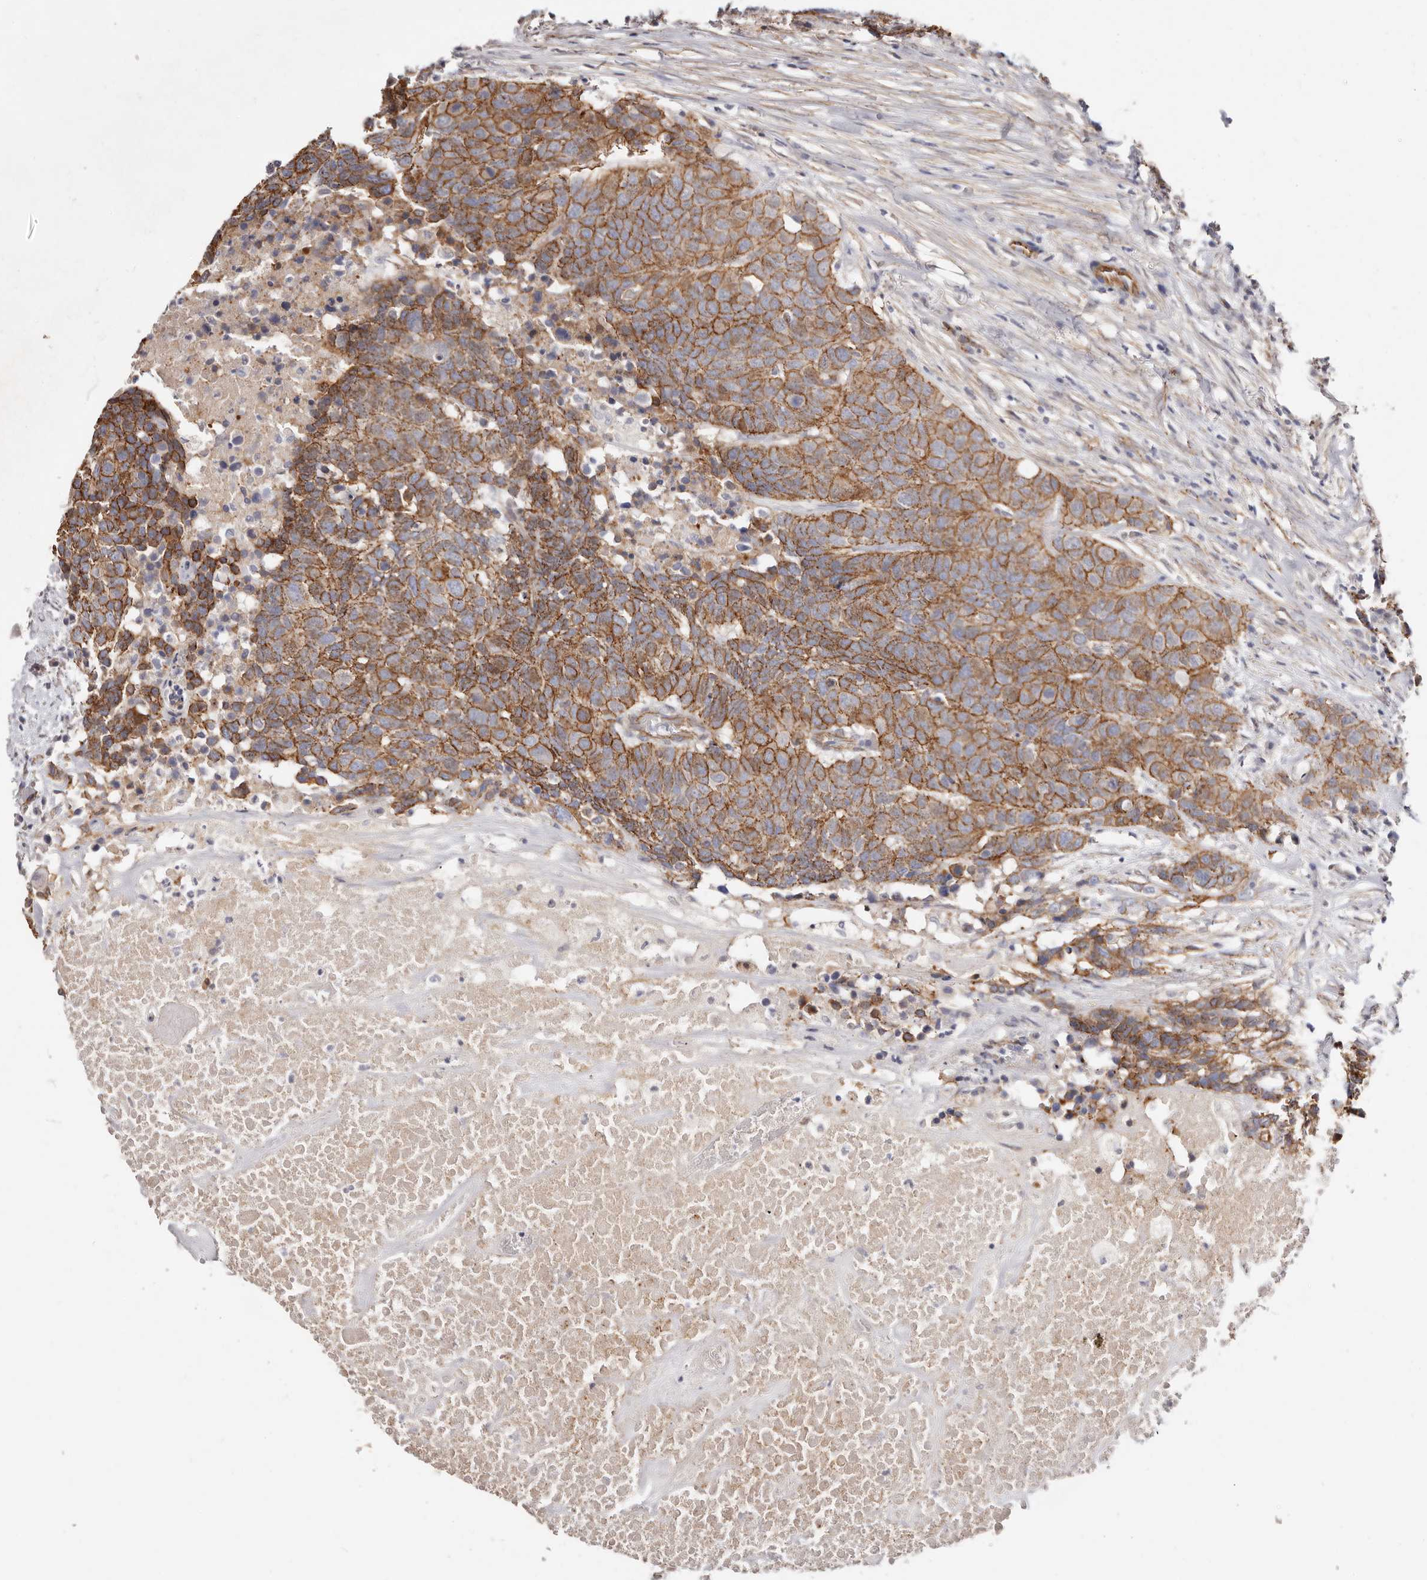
{"staining": {"intensity": "strong", "quantity": ">75%", "location": "cytoplasmic/membranous"}, "tissue": "head and neck cancer", "cell_type": "Tumor cells", "image_type": "cancer", "snomed": [{"axis": "morphology", "description": "Squamous cell carcinoma, NOS"}, {"axis": "topography", "description": "Head-Neck"}], "caption": "Immunohistochemistry micrograph of human head and neck cancer stained for a protein (brown), which exhibits high levels of strong cytoplasmic/membranous positivity in about >75% of tumor cells.", "gene": "CTNNB1", "patient": {"sex": "male", "age": 66}}